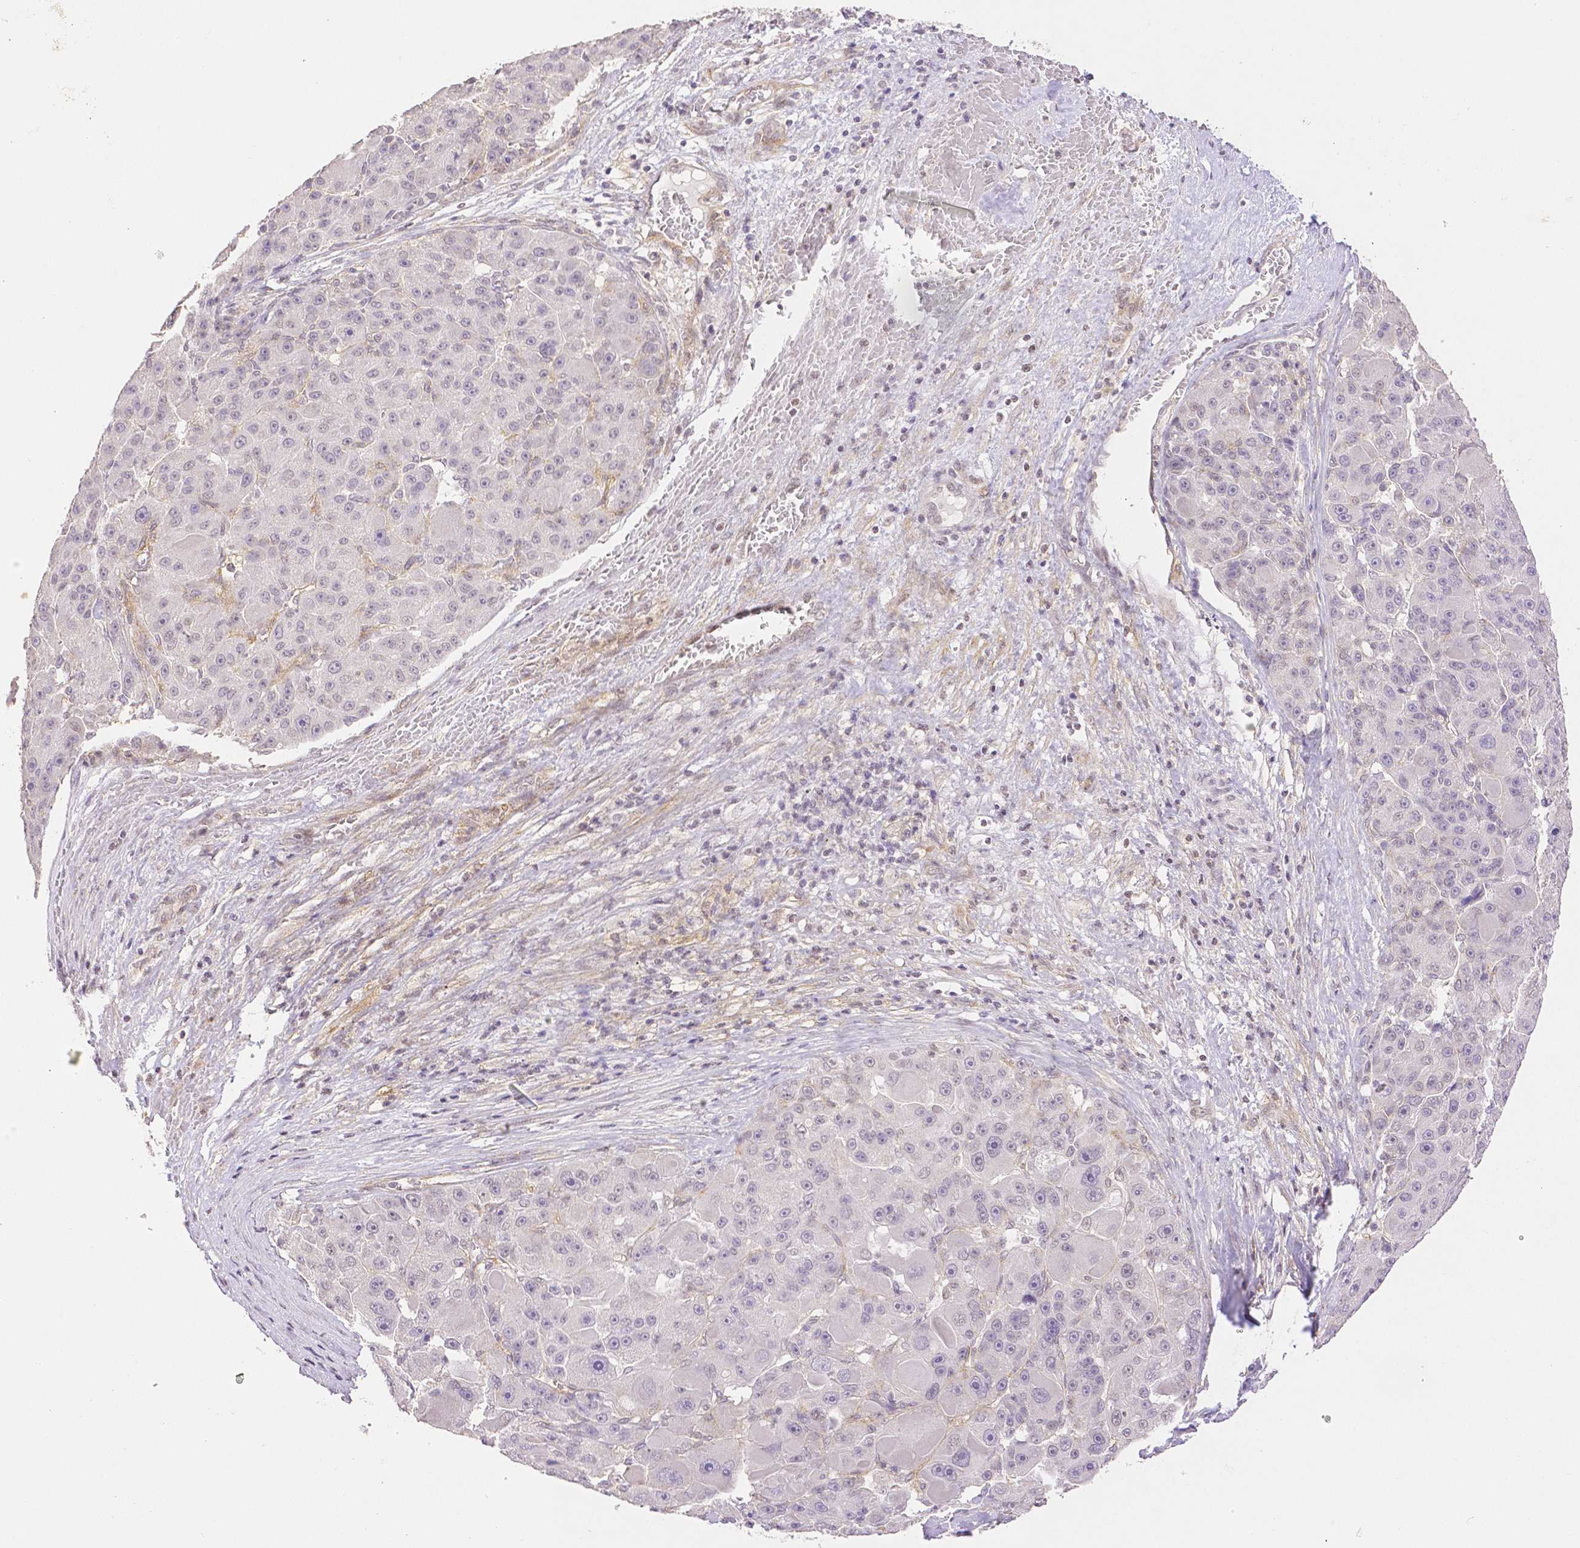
{"staining": {"intensity": "negative", "quantity": "none", "location": "none"}, "tissue": "liver cancer", "cell_type": "Tumor cells", "image_type": "cancer", "snomed": [{"axis": "morphology", "description": "Carcinoma, Hepatocellular, NOS"}, {"axis": "topography", "description": "Liver"}], "caption": "Photomicrograph shows no protein positivity in tumor cells of liver hepatocellular carcinoma tissue.", "gene": "THY1", "patient": {"sex": "male", "age": 76}}